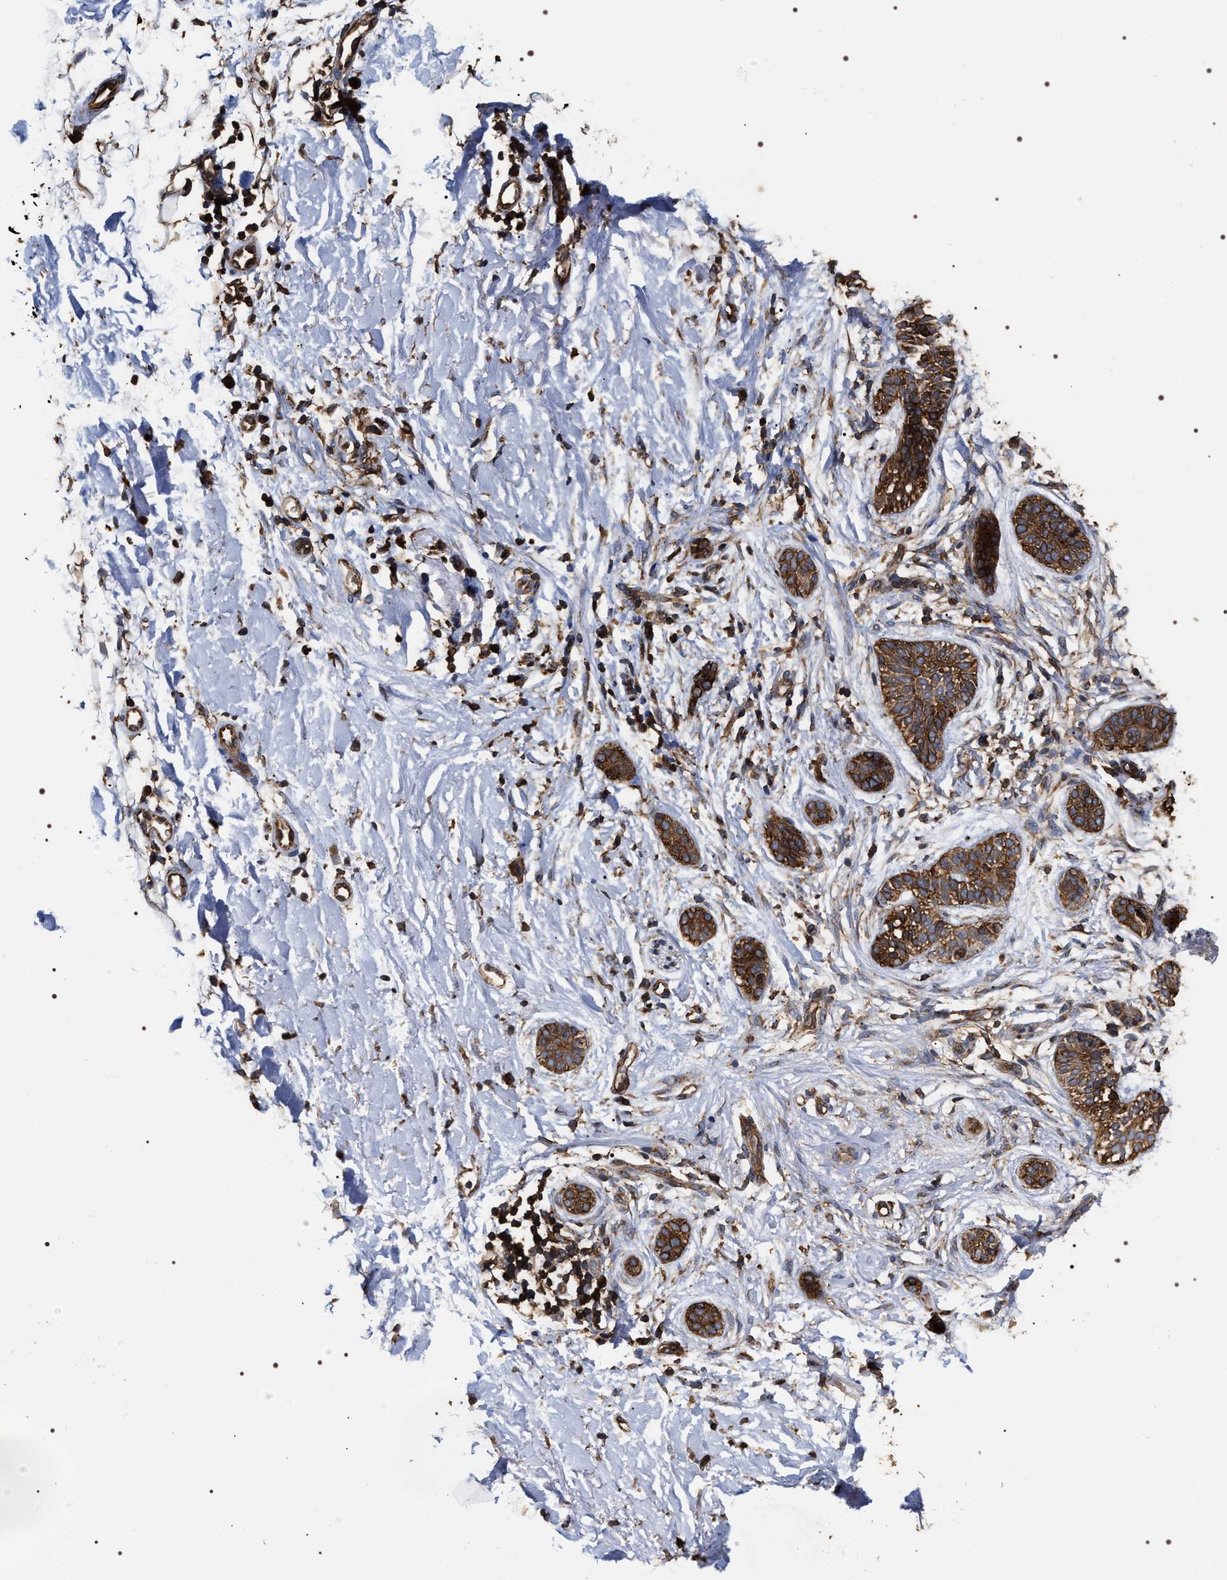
{"staining": {"intensity": "strong", "quantity": ">75%", "location": "cytoplasmic/membranous"}, "tissue": "skin cancer", "cell_type": "Tumor cells", "image_type": "cancer", "snomed": [{"axis": "morphology", "description": "Normal tissue, NOS"}, {"axis": "morphology", "description": "Basal cell carcinoma"}, {"axis": "topography", "description": "Skin"}], "caption": "High-magnification brightfield microscopy of basal cell carcinoma (skin) stained with DAB (3,3'-diaminobenzidine) (brown) and counterstained with hematoxylin (blue). tumor cells exhibit strong cytoplasmic/membranous expression is identified in about>75% of cells.", "gene": "SERBP1", "patient": {"sex": "male", "age": 63}}